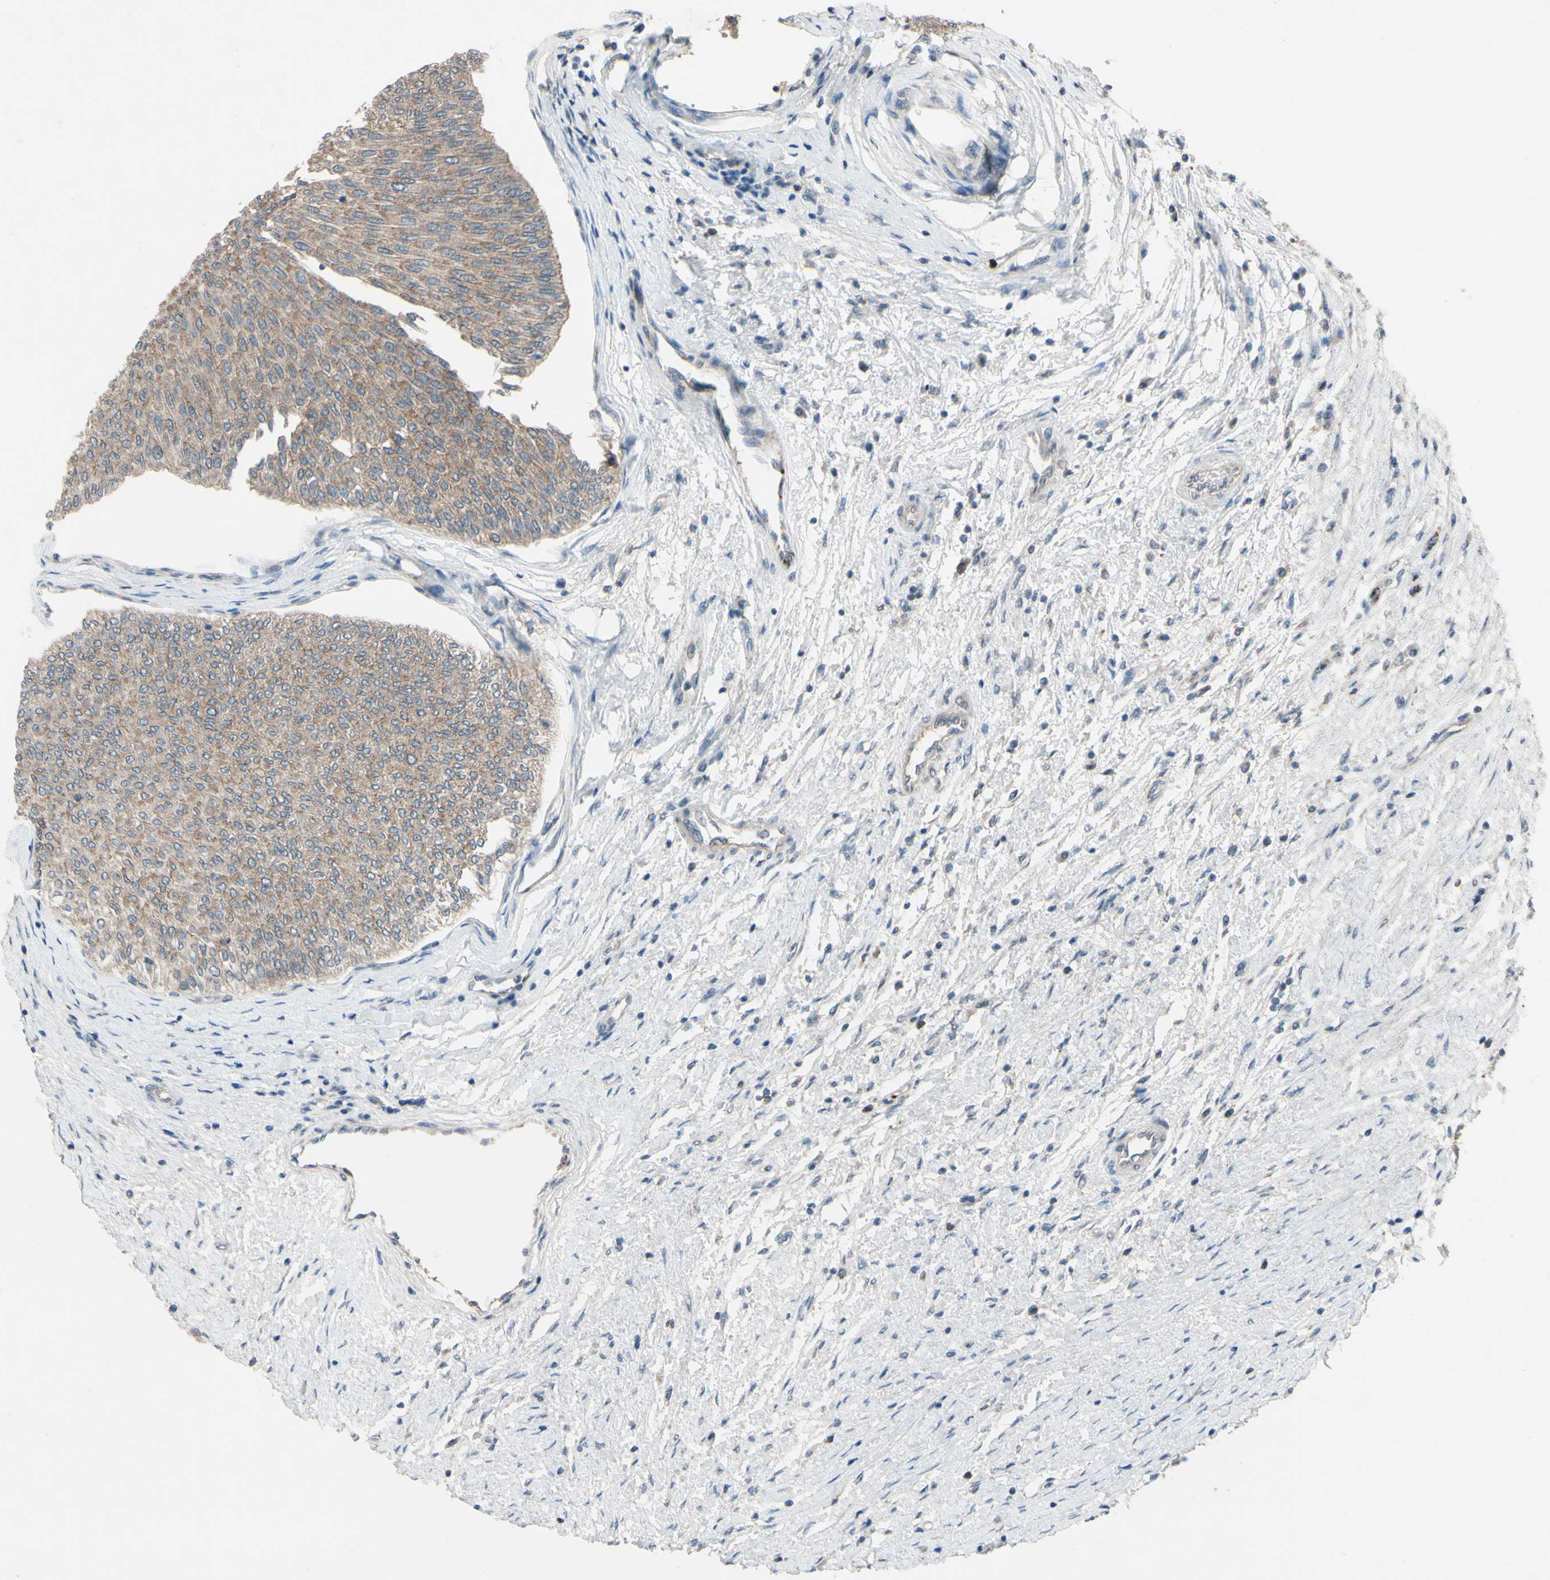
{"staining": {"intensity": "moderate", "quantity": ">75%", "location": "cytoplasmic/membranous"}, "tissue": "urothelial cancer", "cell_type": "Tumor cells", "image_type": "cancer", "snomed": [{"axis": "morphology", "description": "Urothelial carcinoma, Low grade"}, {"axis": "topography", "description": "Urinary bladder"}], "caption": "Protein expression analysis of human urothelial cancer reveals moderate cytoplasmic/membranous expression in approximately >75% of tumor cells.", "gene": "CDCP1", "patient": {"sex": "male", "age": 78}}